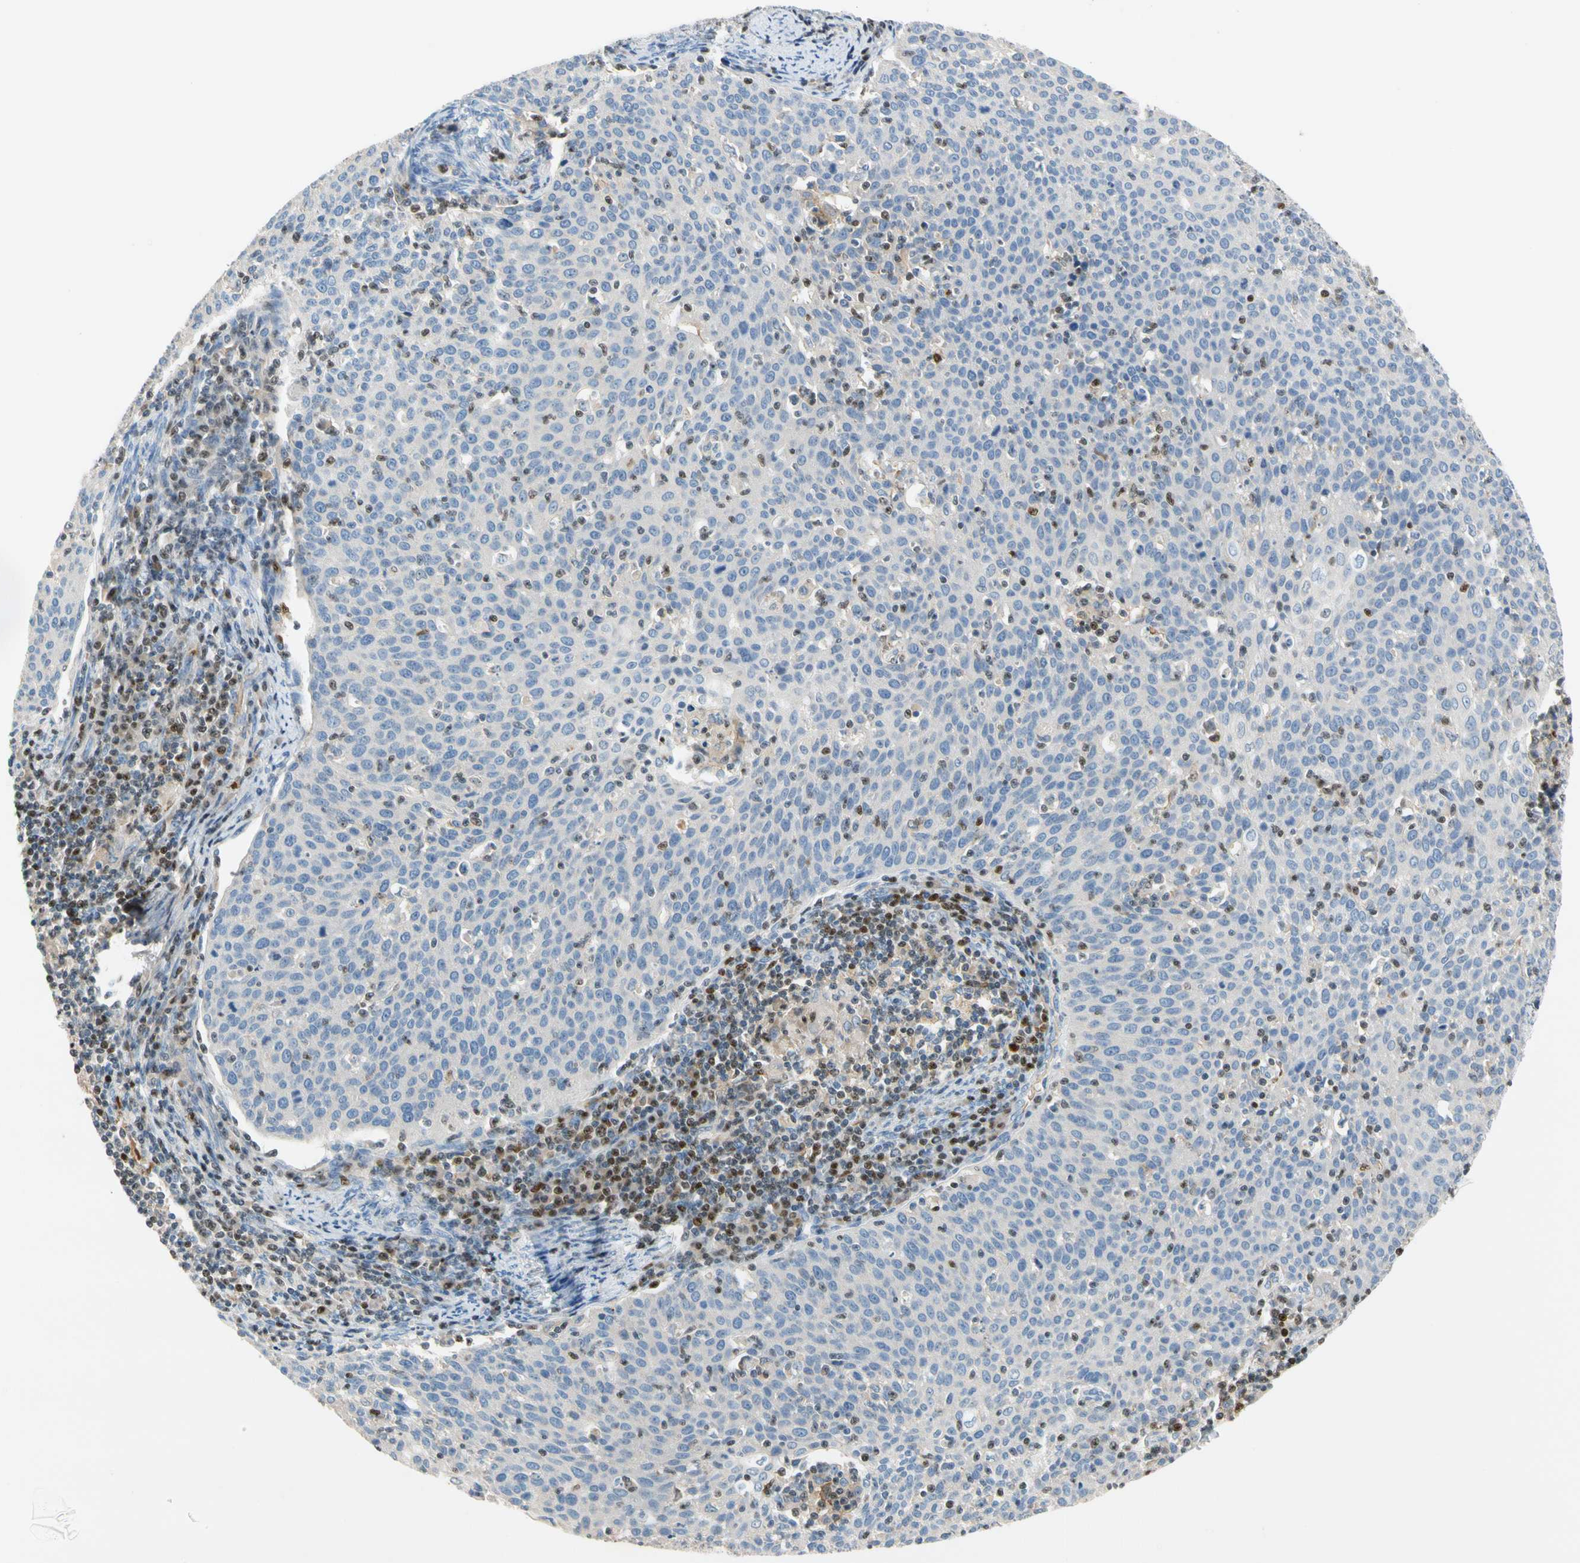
{"staining": {"intensity": "negative", "quantity": "none", "location": "none"}, "tissue": "cervical cancer", "cell_type": "Tumor cells", "image_type": "cancer", "snomed": [{"axis": "morphology", "description": "Squamous cell carcinoma, NOS"}, {"axis": "topography", "description": "Cervix"}], "caption": "The image shows no significant staining in tumor cells of cervical squamous cell carcinoma. Nuclei are stained in blue.", "gene": "SP140", "patient": {"sex": "female", "age": 38}}